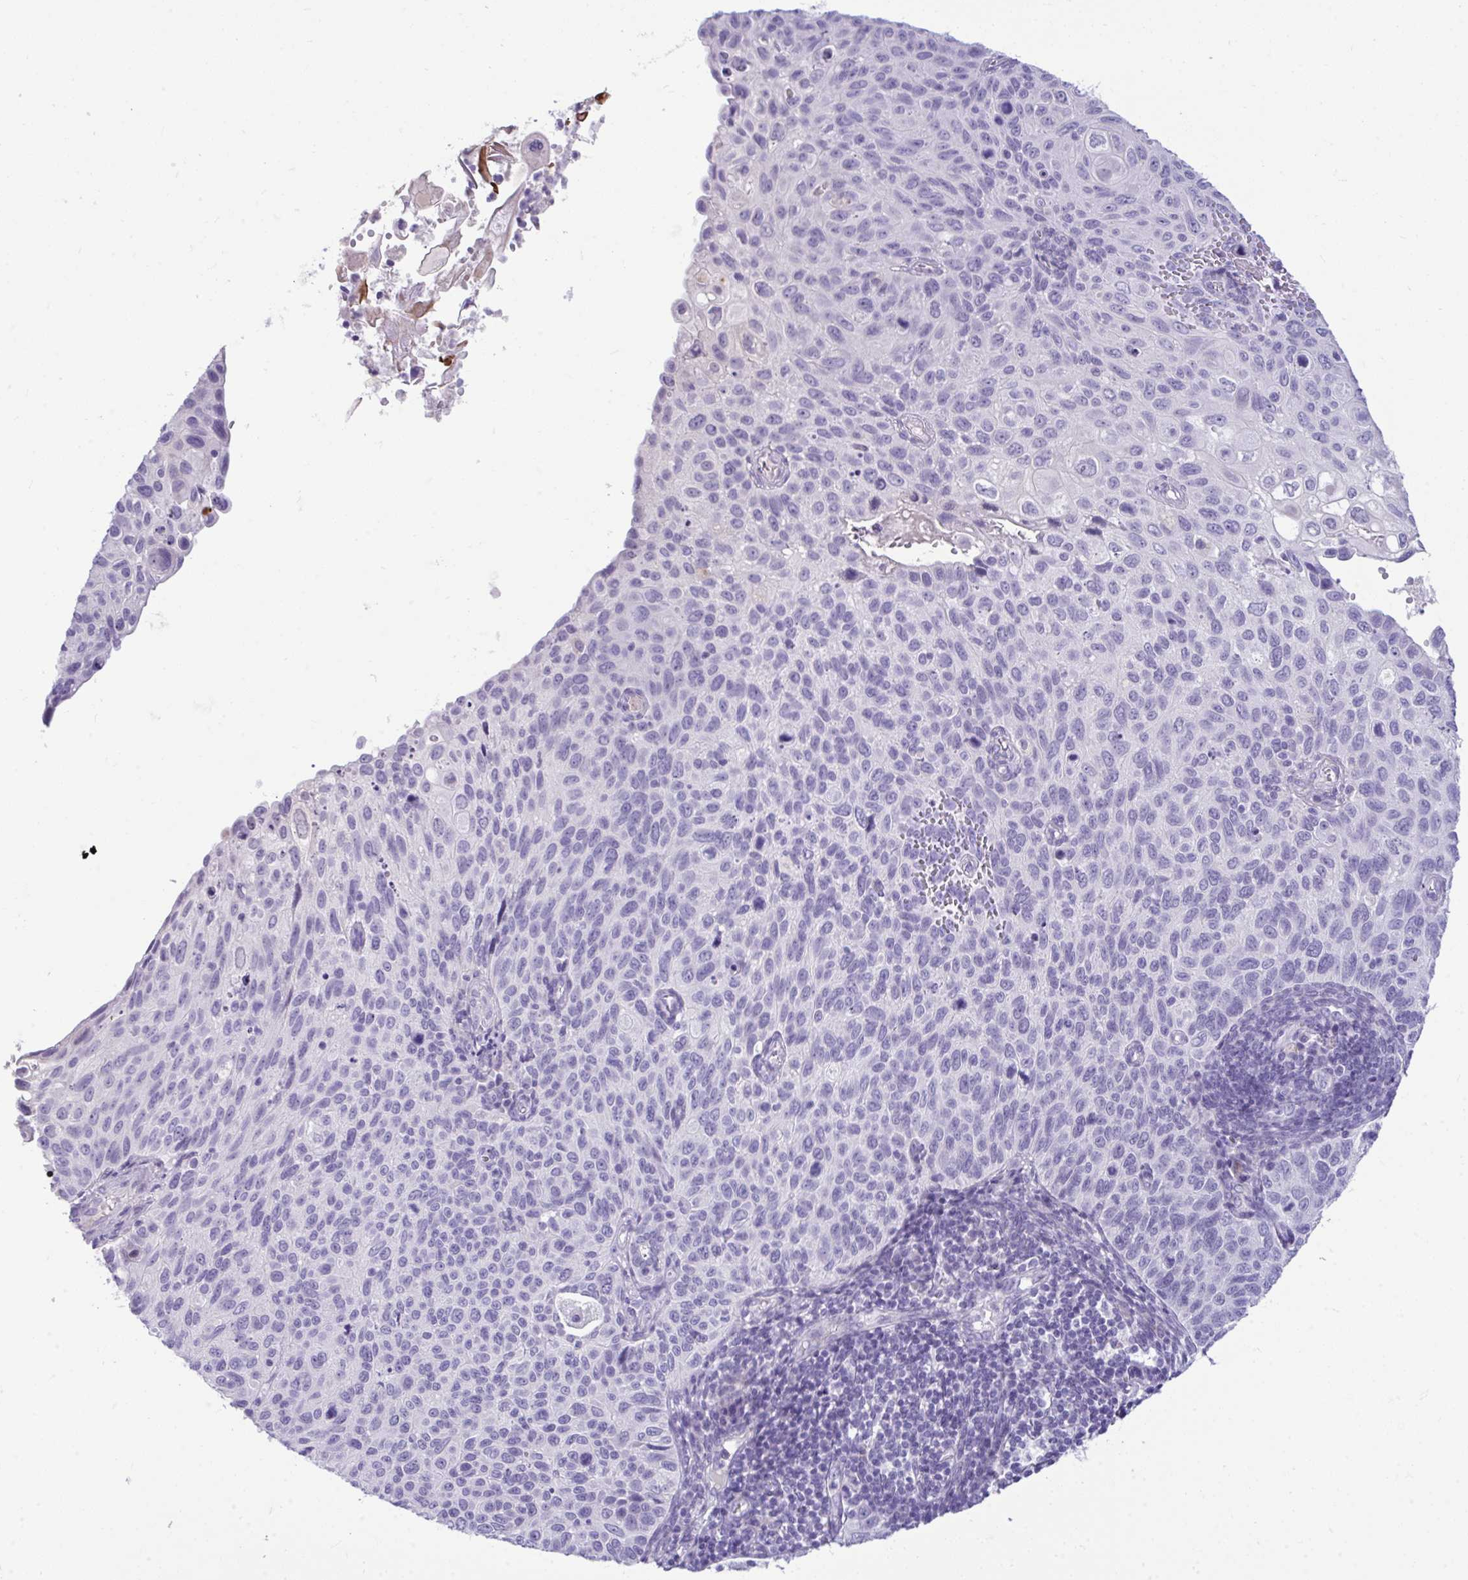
{"staining": {"intensity": "negative", "quantity": "none", "location": "none"}, "tissue": "cervical cancer", "cell_type": "Tumor cells", "image_type": "cancer", "snomed": [{"axis": "morphology", "description": "Squamous cell carcinoma, NOS"}, {"axis": "topography", "description": "Cervix"}], "caption": "Human cervical cancer stained for a protein using IHC shows no positivity in tumor cells.", "gene": "PIGZ", "patient": {"sex": "female", "age": 70}}